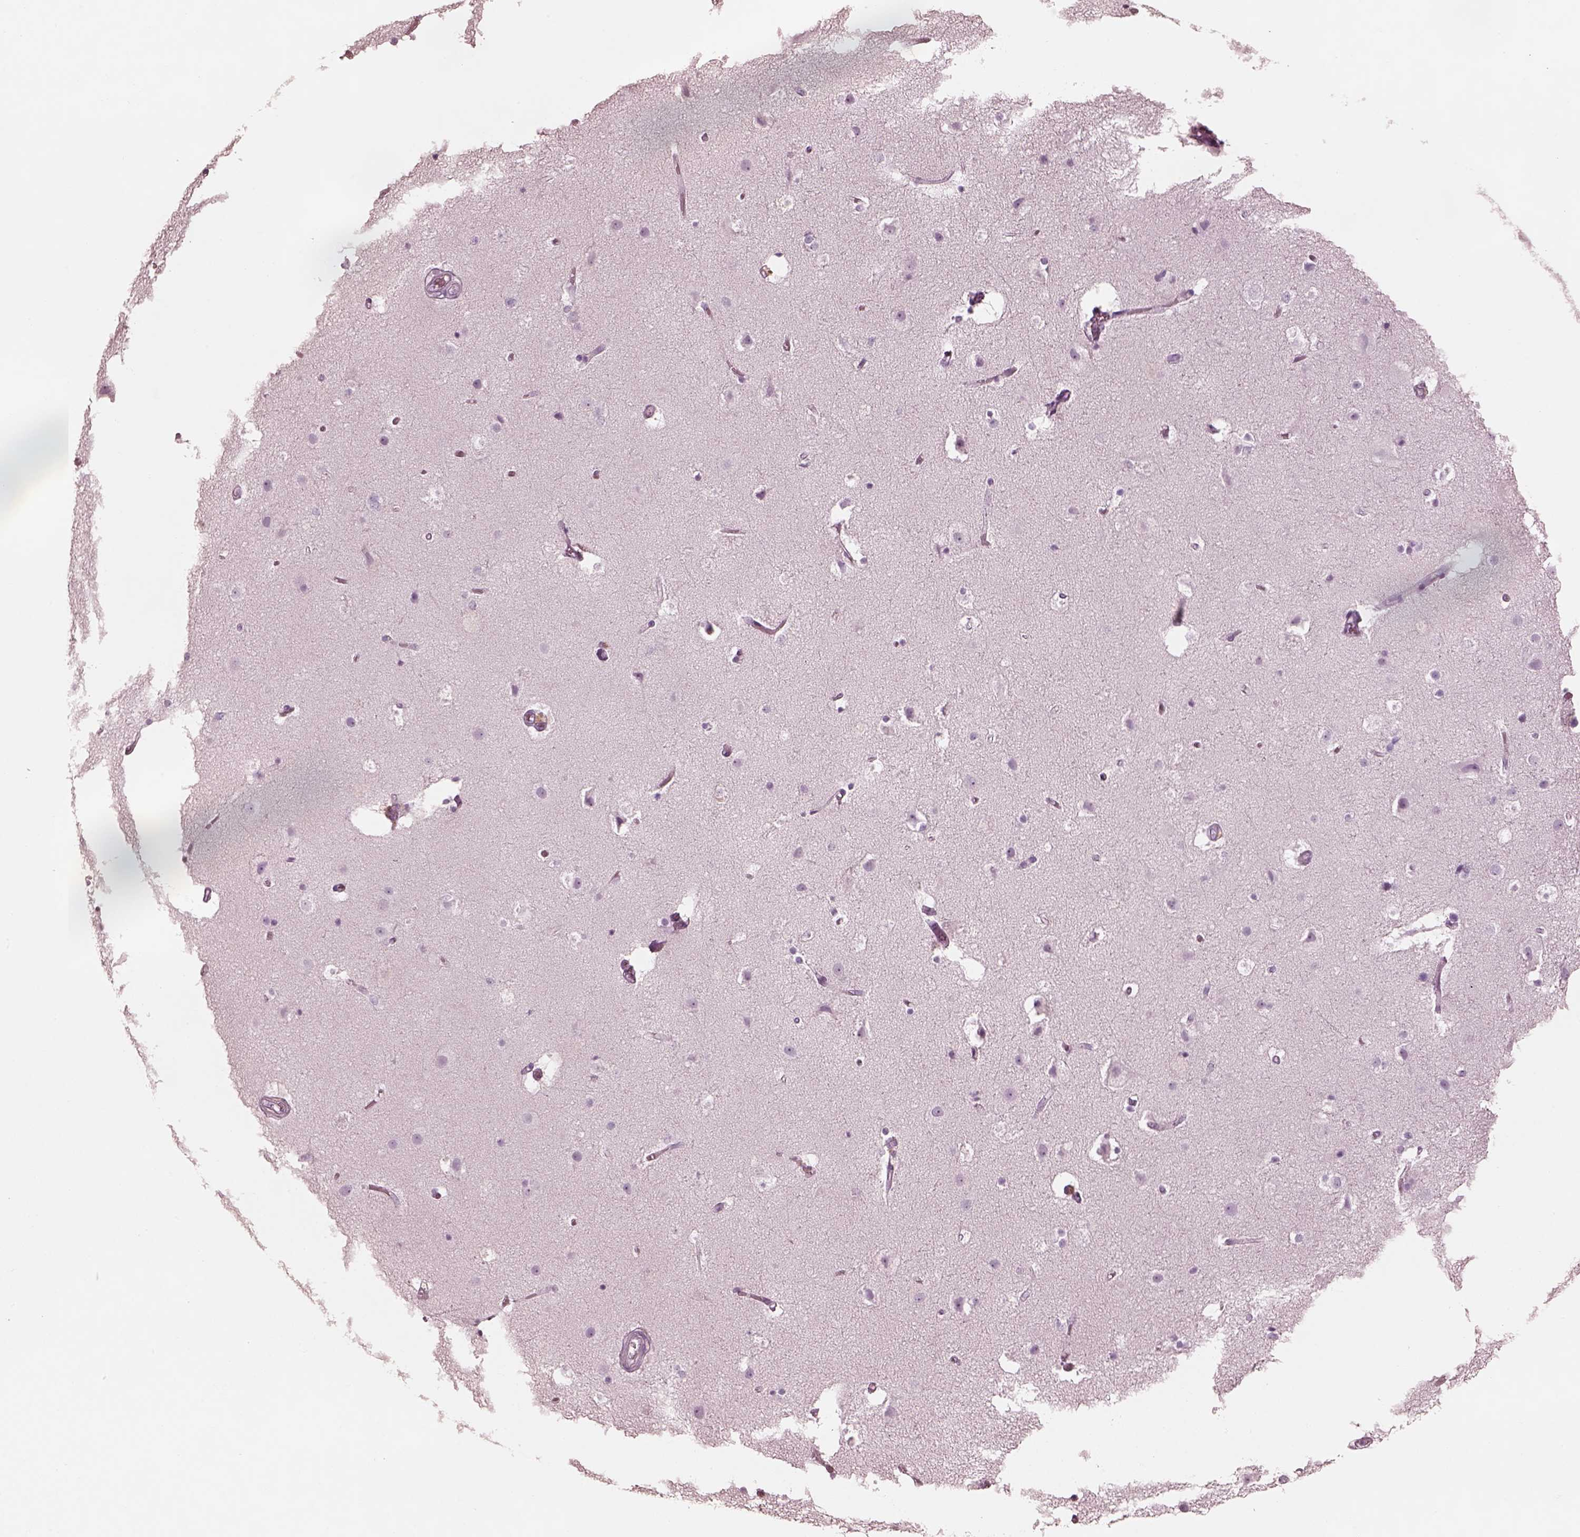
{"staining": {"intensity": "negative", "quantity": "none", "location": "none"}, "tissue": "cerebral cortex", "cell_type": "Endothelial cells", "image_type": "normal", "snomed": [{"axis": "morphology", "description": "Normal tissue, NOS"}, {"axis": "topography", "description": "Cerebral cortex"}], "caption": "This is an IHC image of benign cerebral cortex. There is no positivity in endothelial cells.", "gene": "PON3", "patient": {"sex": "female", "age": 52}}